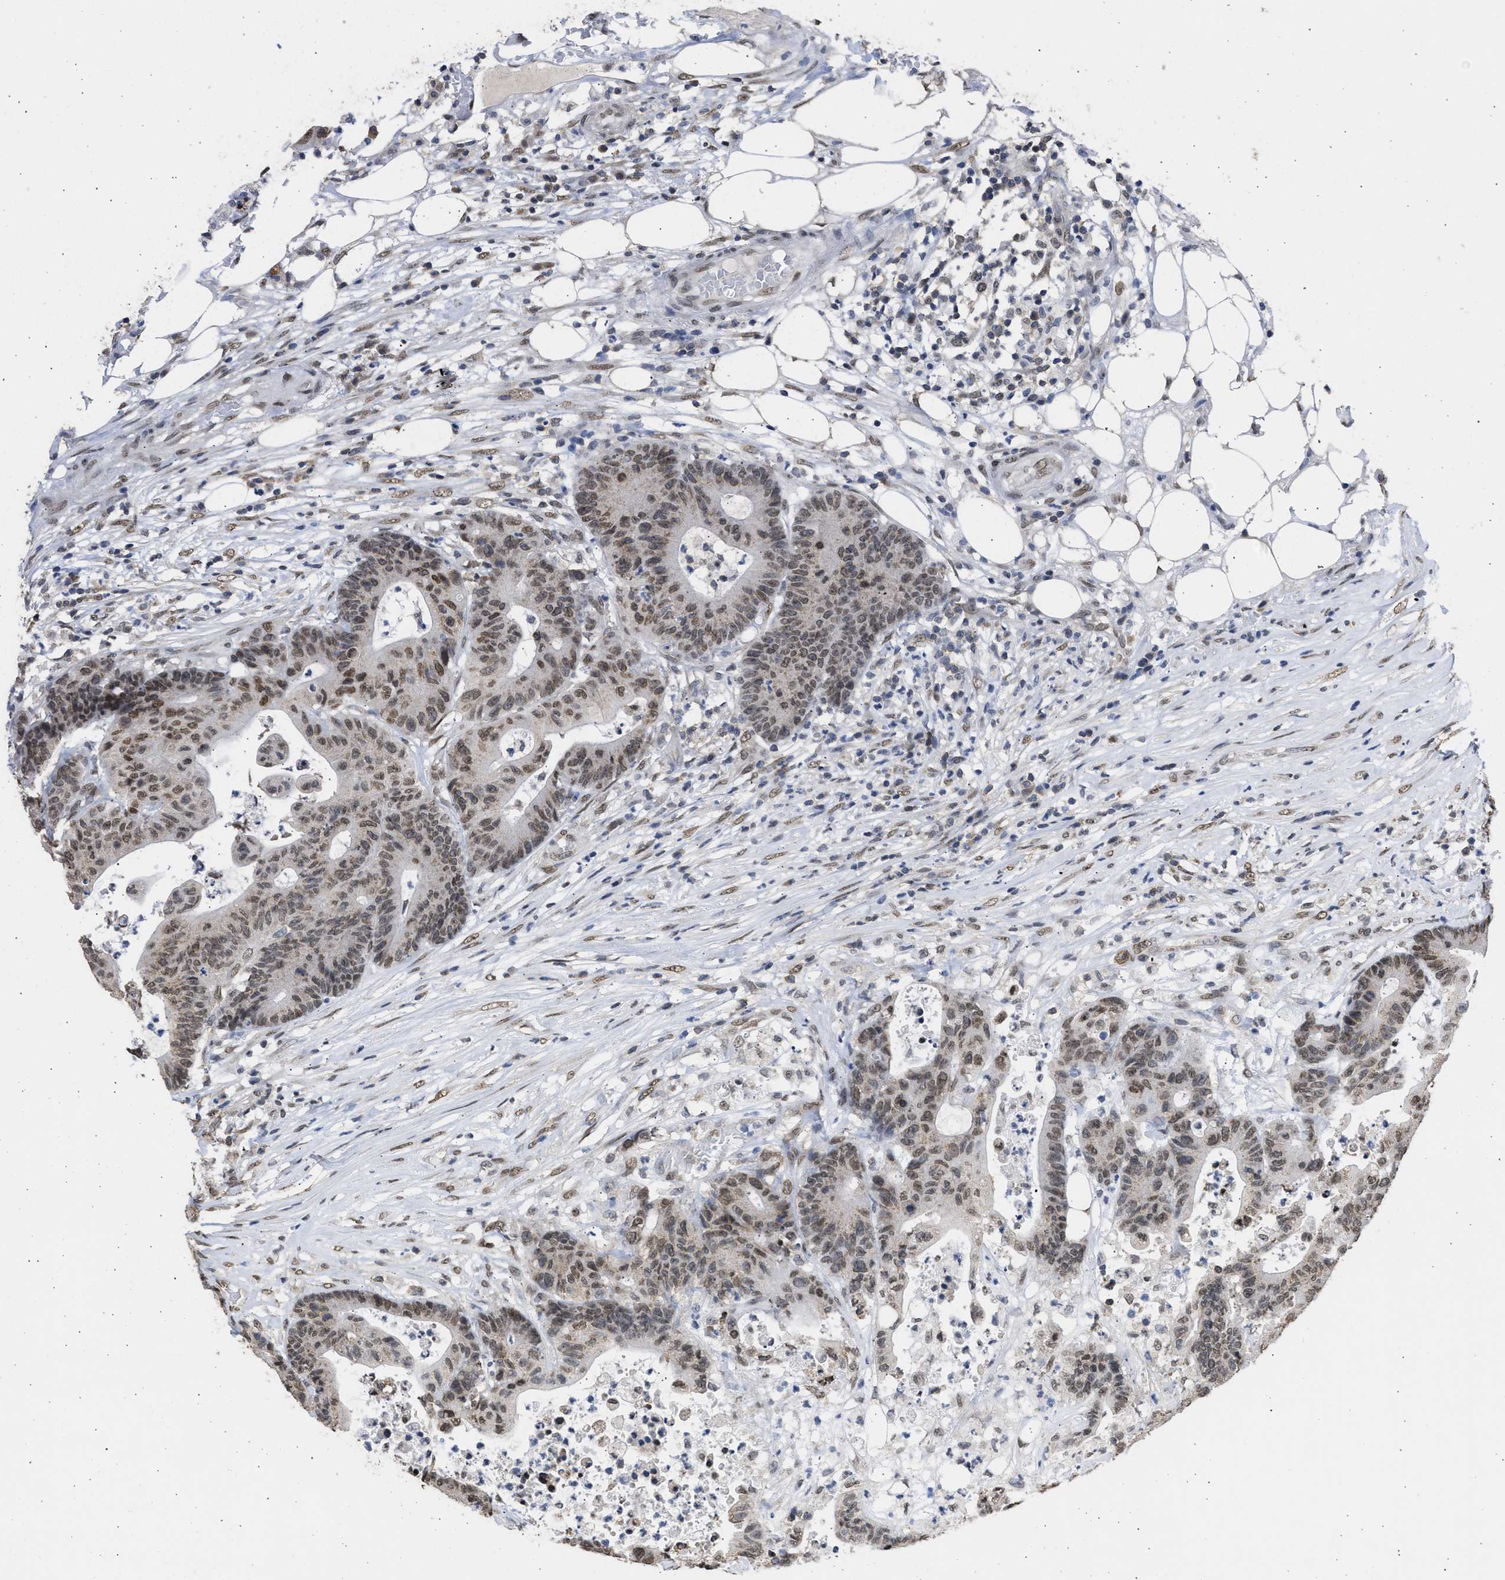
{"staining": {"intensity": "weak", "quantity": "25%-75%", "location": "nuclear"}, "tissue": "colorectal cancer", "cell_type": "Tumor cells", "image_type": "cancer", "snomed": [{"axis": "morphology", "description": "Adenocarcinoma, NOS"}, {"axis": "topography", "description": "Colon"}], "caption": "DAB immunohistochemical staining of colorectal cancer displays weak nuclear protein staining in about 25%-75% of tumor cells.", "gene": "NUP35", "patient": {"sex": "female", "age": 84}}